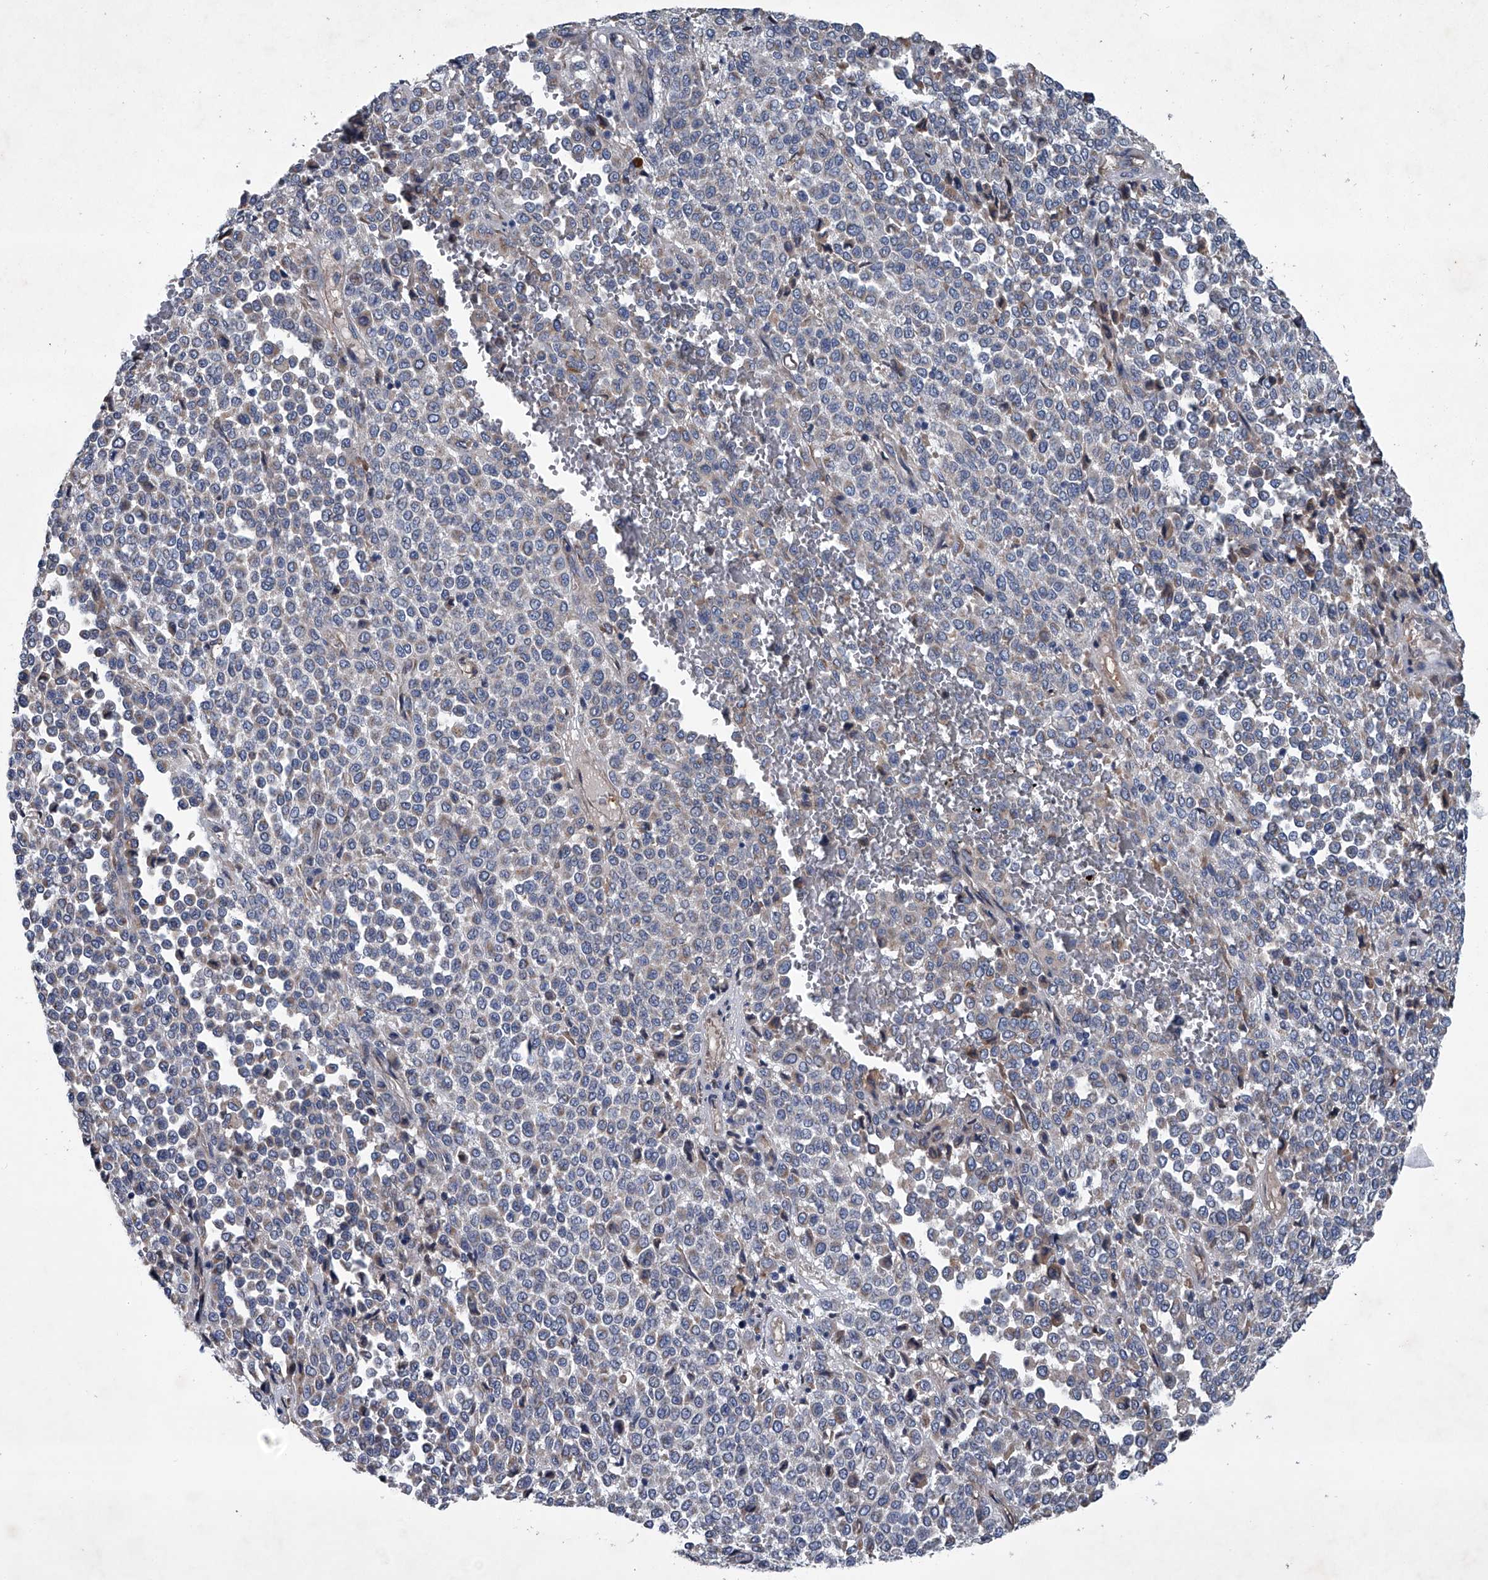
{"staining": {"intensity": "negative", "quantity": "none", "location": "none"}, "tissue": "melanoma", "cell_type": "Tumor cells", "image_type": "cancer", "snomed": [{"axis": "morphology", "description": "Malignant melanoma, Metastatic site"}, {"axis": "topography", "description": "Pancreas"}], "caption": "Malignant melanoma (metastatic site) stained for a protein using IHC exhibits no staining tumor cells.", "gene": "ABCG1", "patient": {"sex": "female", "age": 30}}